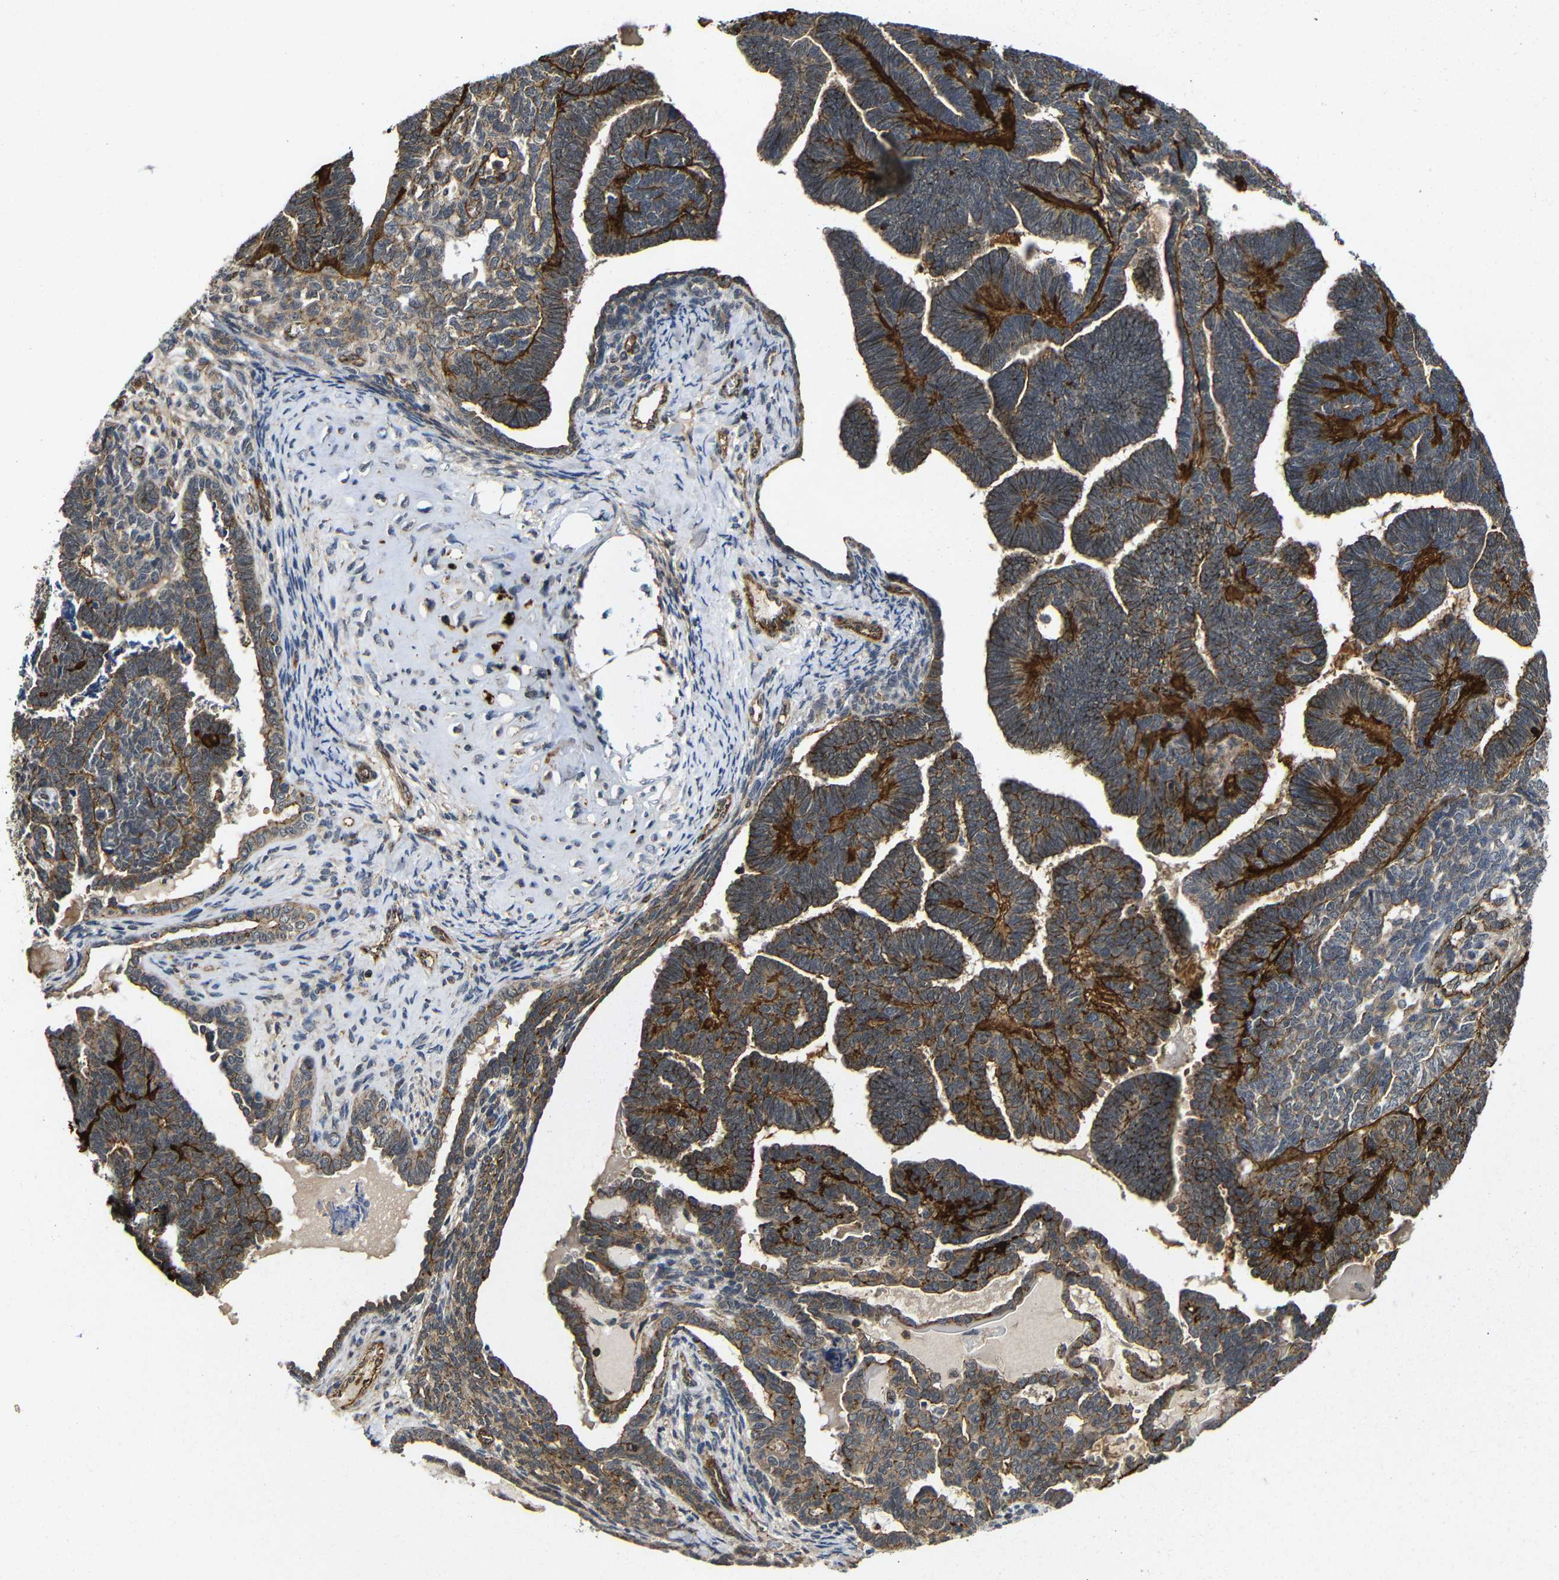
{"staining": {"intensity": "strong", "quantity": ">75%", "location": "cytoplasmic/membranous"}, "tissue": "endometrial cancer", "cell_type": "Tumor cells", "image_type": "cancer", "snomed": [{"axis": "morphology", "description": "Neoplasm, malignant, NOS"}, {"axis": "topography", "description": "Endometrium"}], "caption": "The photomicrograph exhibits staining of endometrial neoplasm (malignant), revealing strong cytoplasmic/membranous protein positivity (brown color) within tumor cells. (Stains: DAB in brown, nuclei in blue, Microscopy: brightfield microscopy at high magnification).", "gene": "NANOS1", "patient": {"sex": "female", "age": 74}}